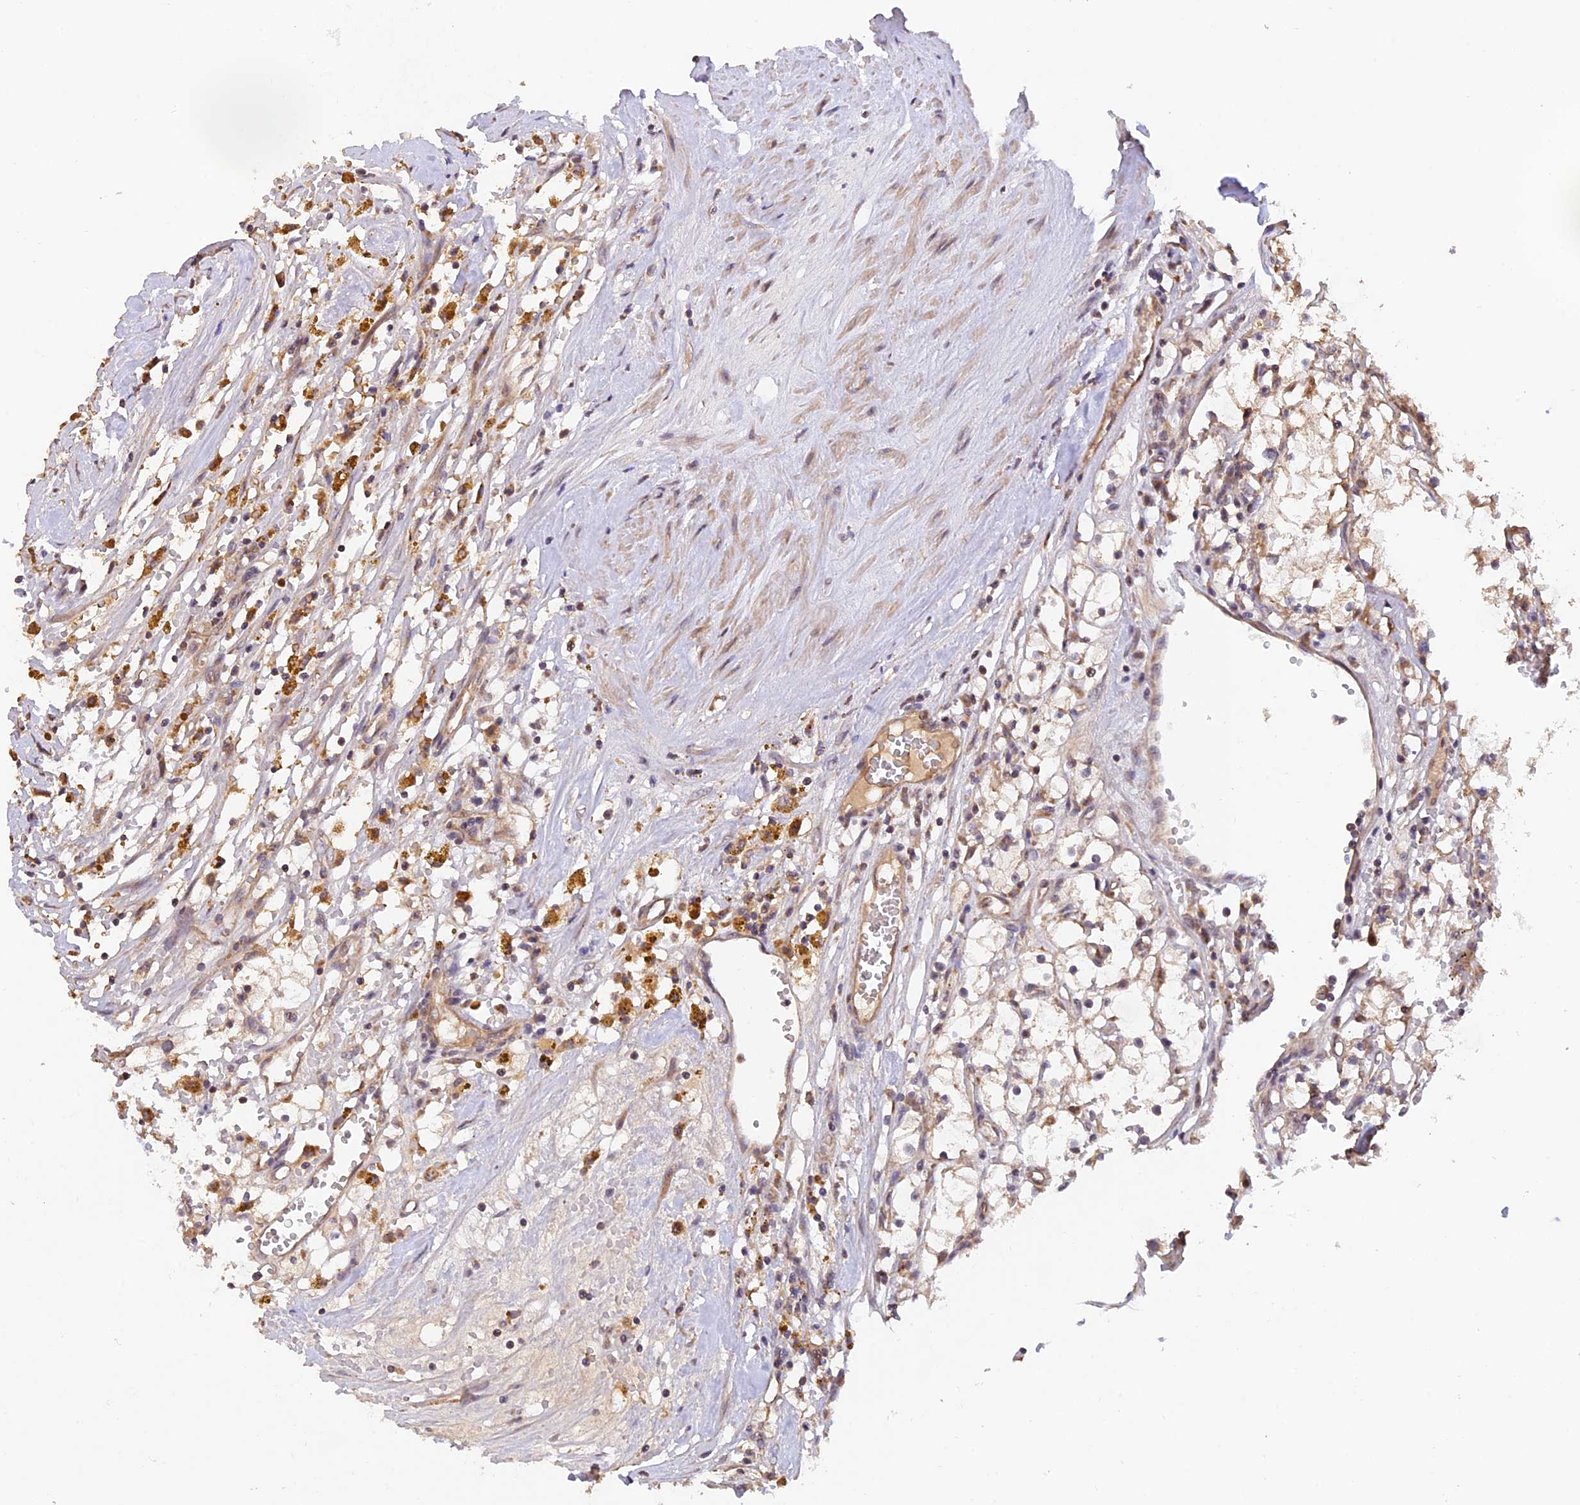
{"staining": {"intensity": "moderate", "quantity": ">75%", "location": "cytoplasmic/membranous"}, "tissue": "renal cancer", "cell_type": "Tumor cells", "image_type": "cancer", "snomed": [{"axis": "morphology", "description": "Adenocarcinoma, NOS"}, {"axis": "topography", "description": "Kidney"}], "caption": "Protein positivity by immunohistochemistry demonstrates moderate cytoplasmic/membranous positivity in approximately >75% of tumor cells in adenocarcinoma (renal).", "gene": "MNS1", "patient": {"sex": "male", "age": 56}}